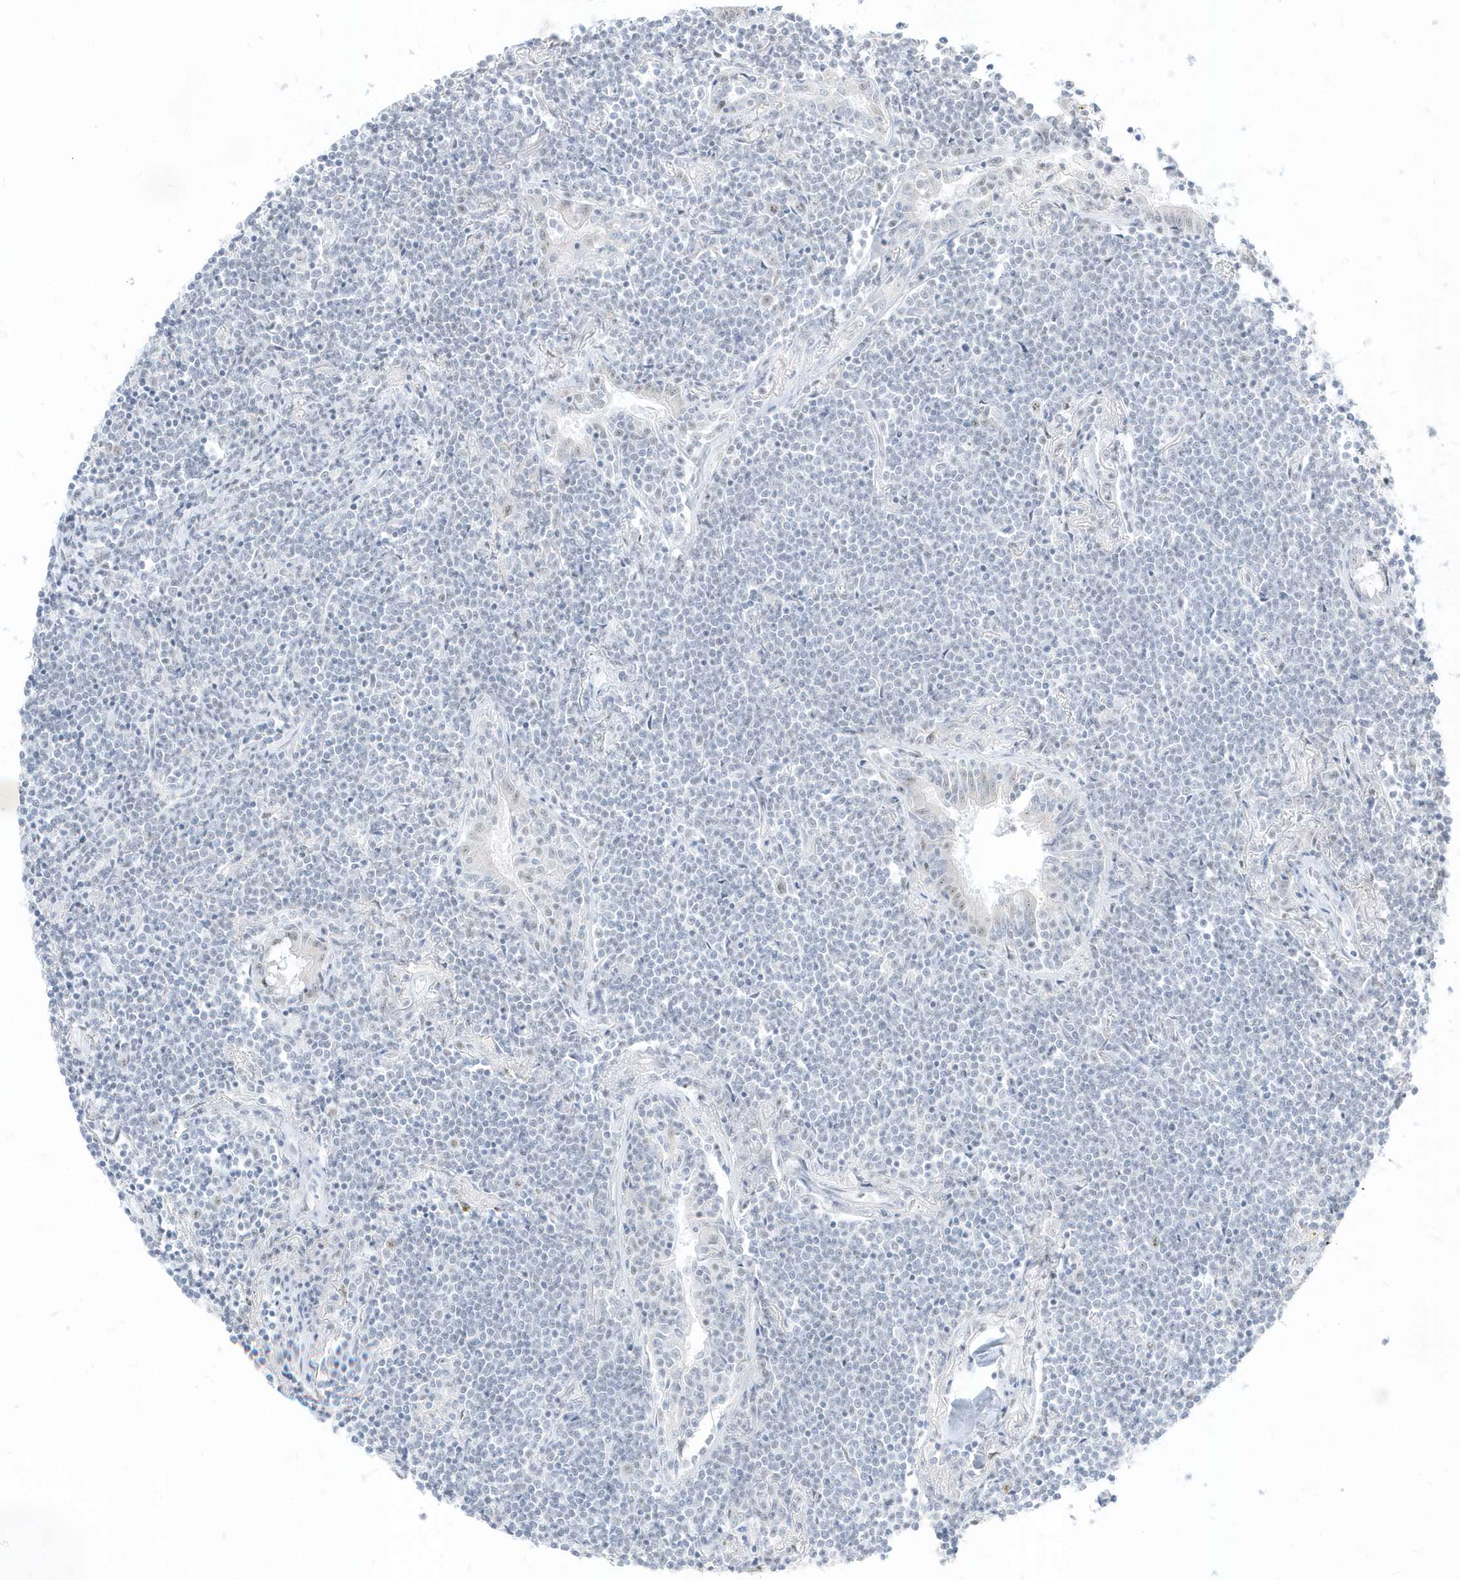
{"staining": {"intensity": "negative", "quantity": "none", "location": "none"}, "tissue": "lymphoma", "cell_type": "Tumor cells", "image_type": "cancer", "snomed": [{"axis": "morphology", "description": "Malignant lymphoma, non-Hodgkin's type, Low grade"}, {"axis": "topography", "description": "Lung"}], "caption": "There is no significant staining in tumor cells of low-grade malignant lymphoma, non-Hodgkin's type.", "gene": "PLEKHN1", "patient": {"sex": "female", "age": 71}}